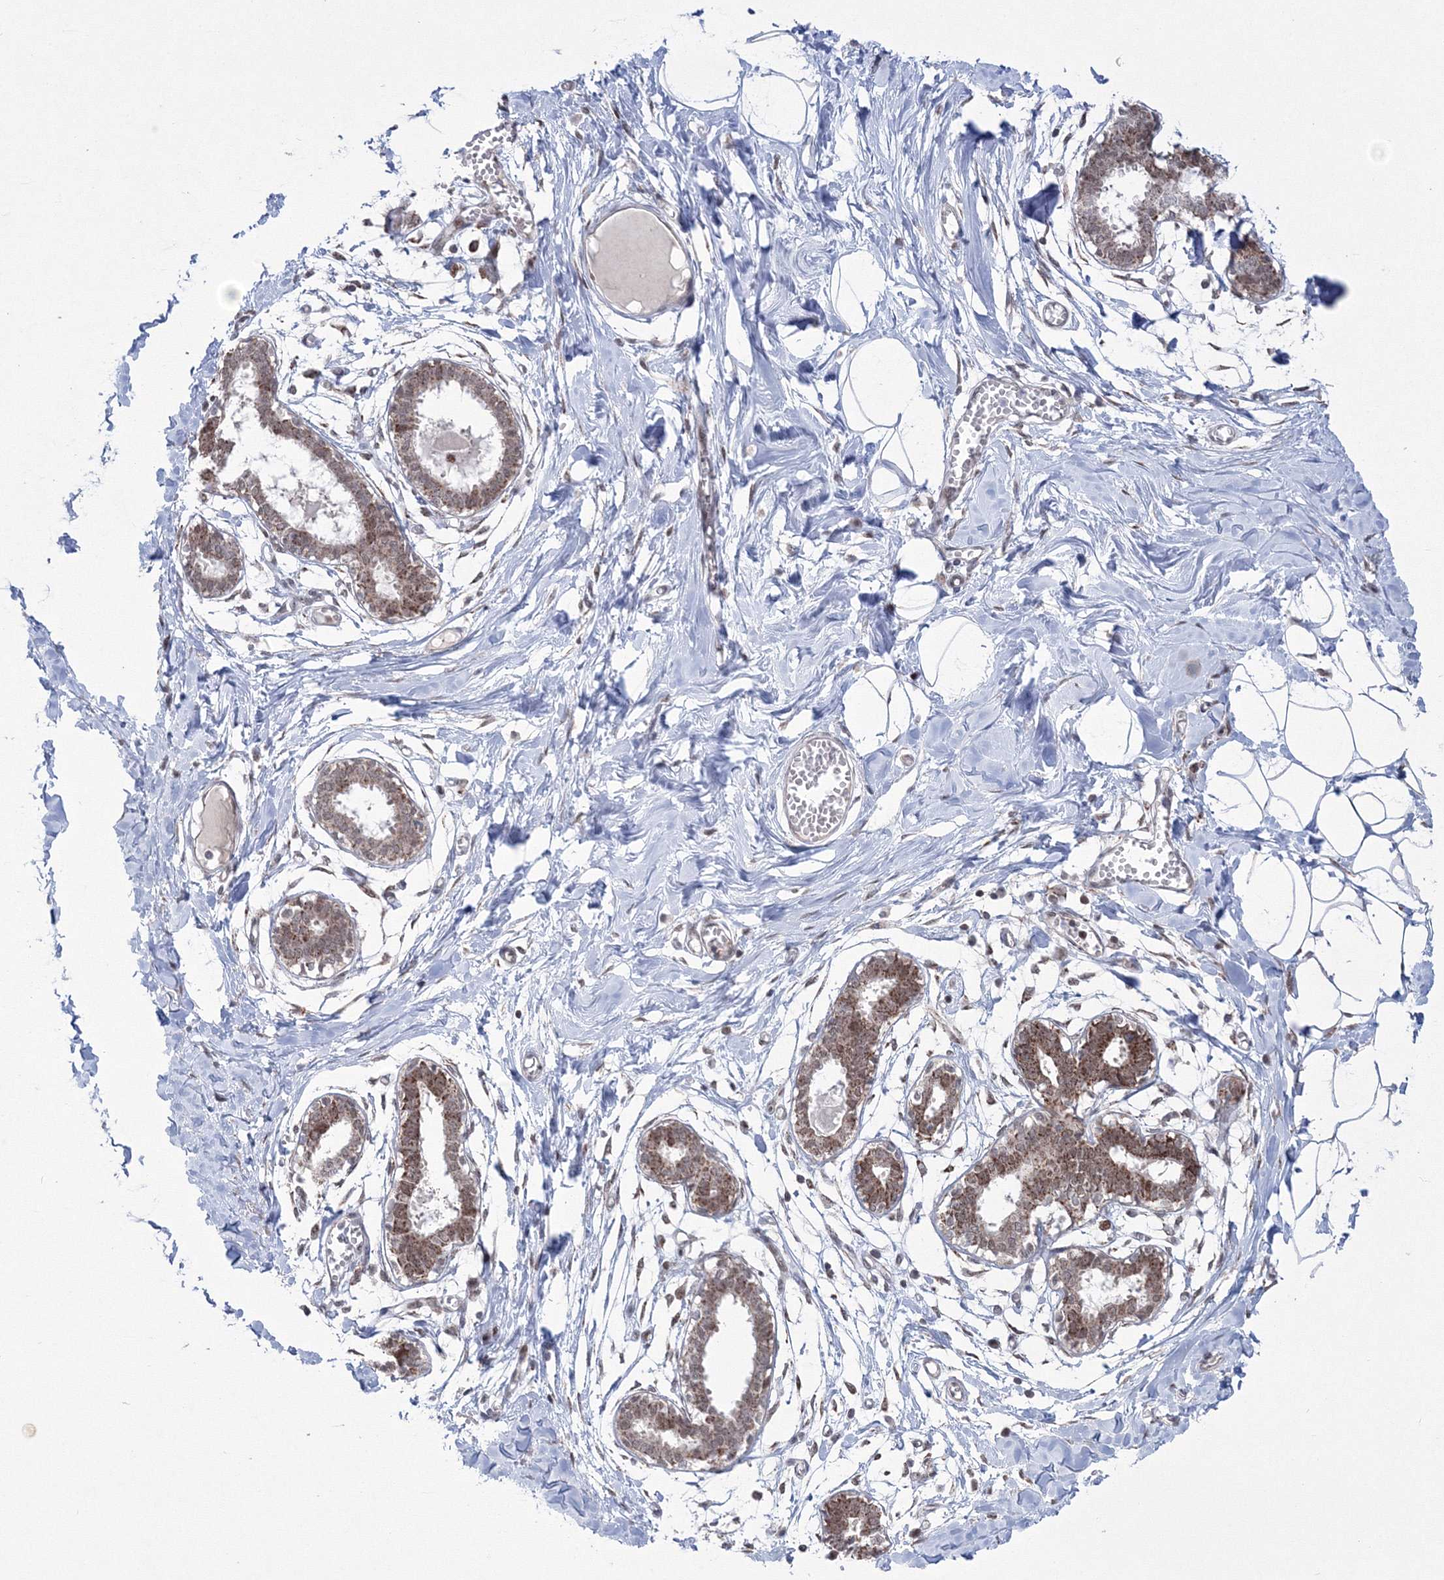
{"staining": {"intensity": "negative", "quantity": "none", "location": "none"}, "tissue": "breast", "cell_type": "Adipocytes", "image_type": "normal", "snomed": [{"axis": "morphology", "description": "Normal tissue, NOS"}, {"axis": "topography", "description": "Breast"}], "caption": "Human breast stained for a protein using immunohistochemistry (IHC) demonstrates no expression in adipocytes.", "gene": "GRSF1", "patient": {"sex": "female", "age": 27}}